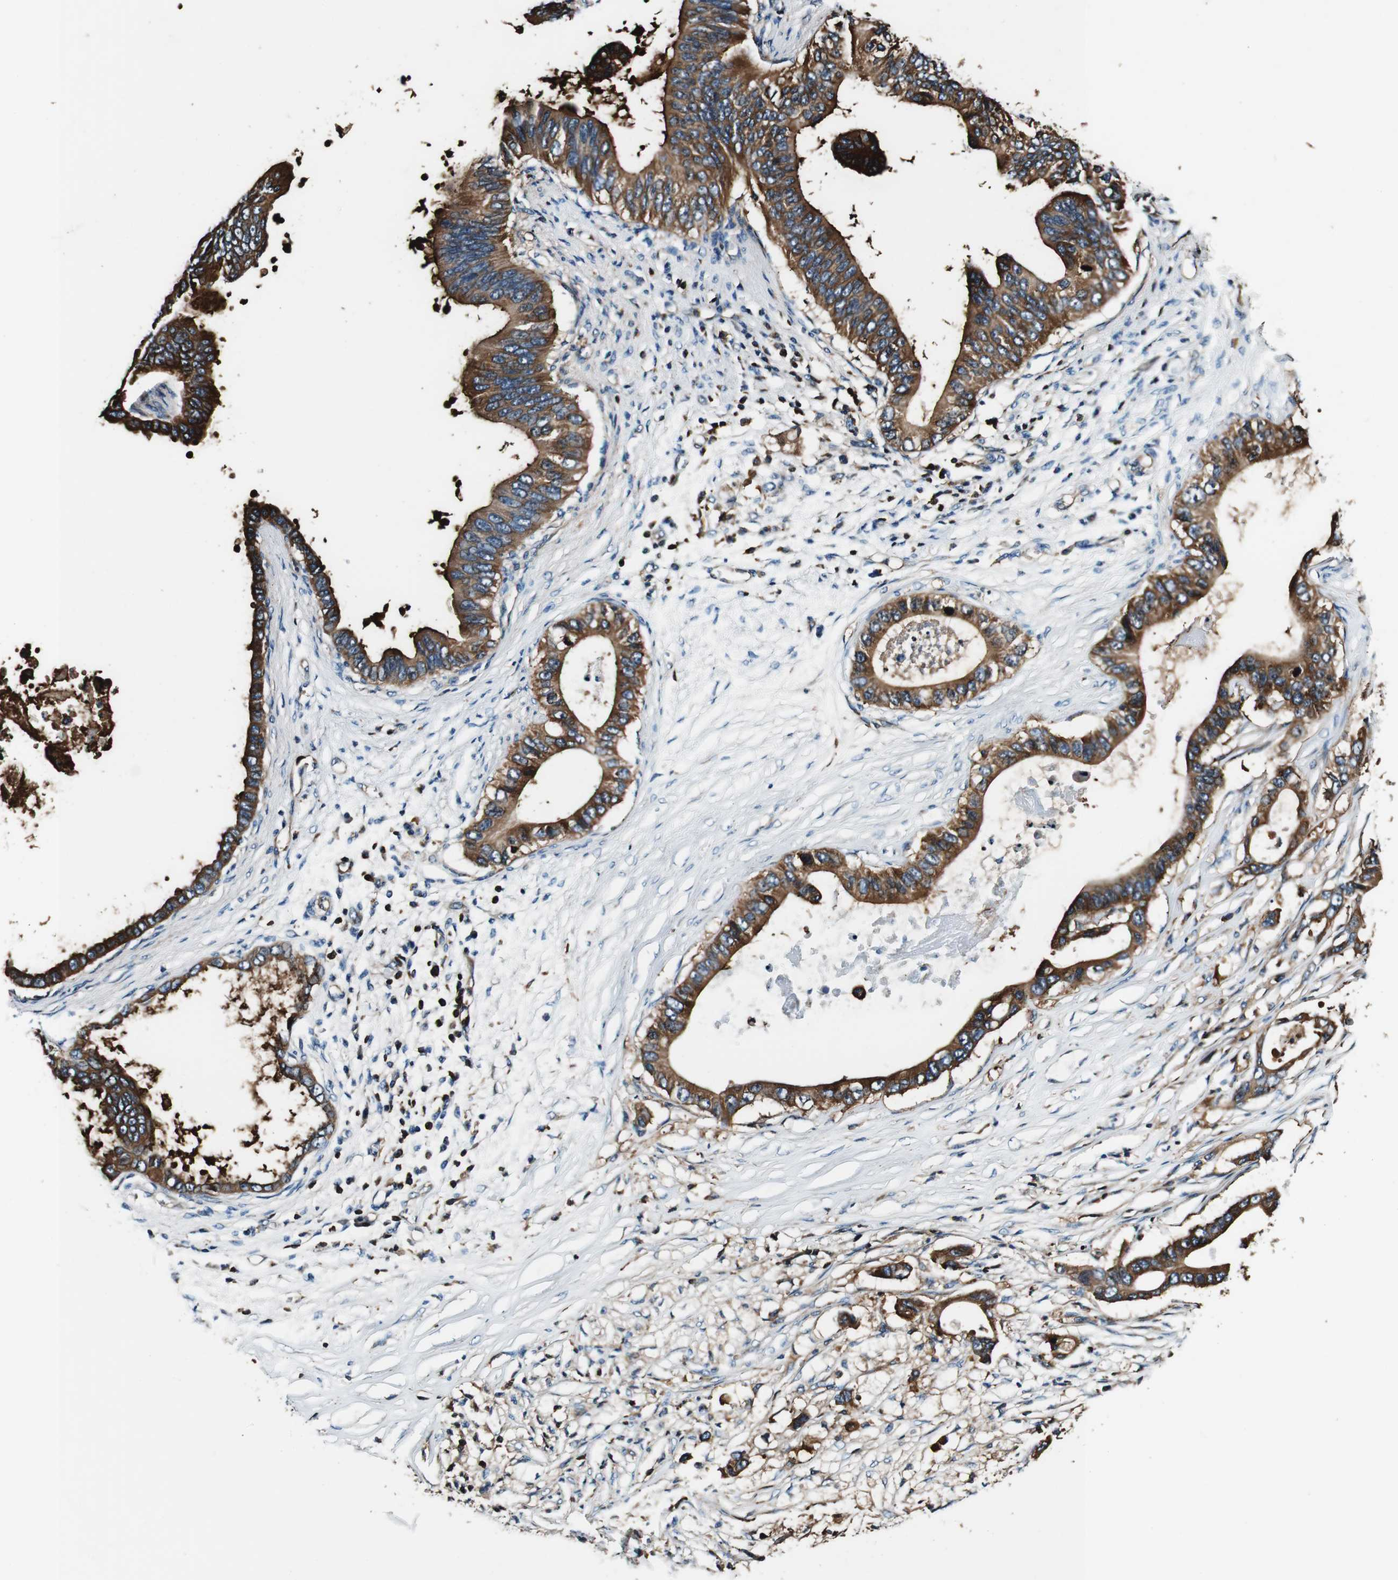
{"staining": {"intensity": "strong", "quantity": ">75%", "location": "cytoplasmic/membranous"}, "tissue": "pancreatic cancer", "cell_type": "Tumor cells", "image_type": "cancer", "snomed": [{"axis": "morphology", "description": "Adenocarcinoma, NOS"}, {"axis": "topography", "description": "Pancreas"}], "caption": "Brown immunohistochemical staining in pancreatic cancer displays strong cytoplasmic/membranous positivity in about >75% of tumor cells.", "gene": "RHOT2", "patient": {"sex": "male", "age": 77}}